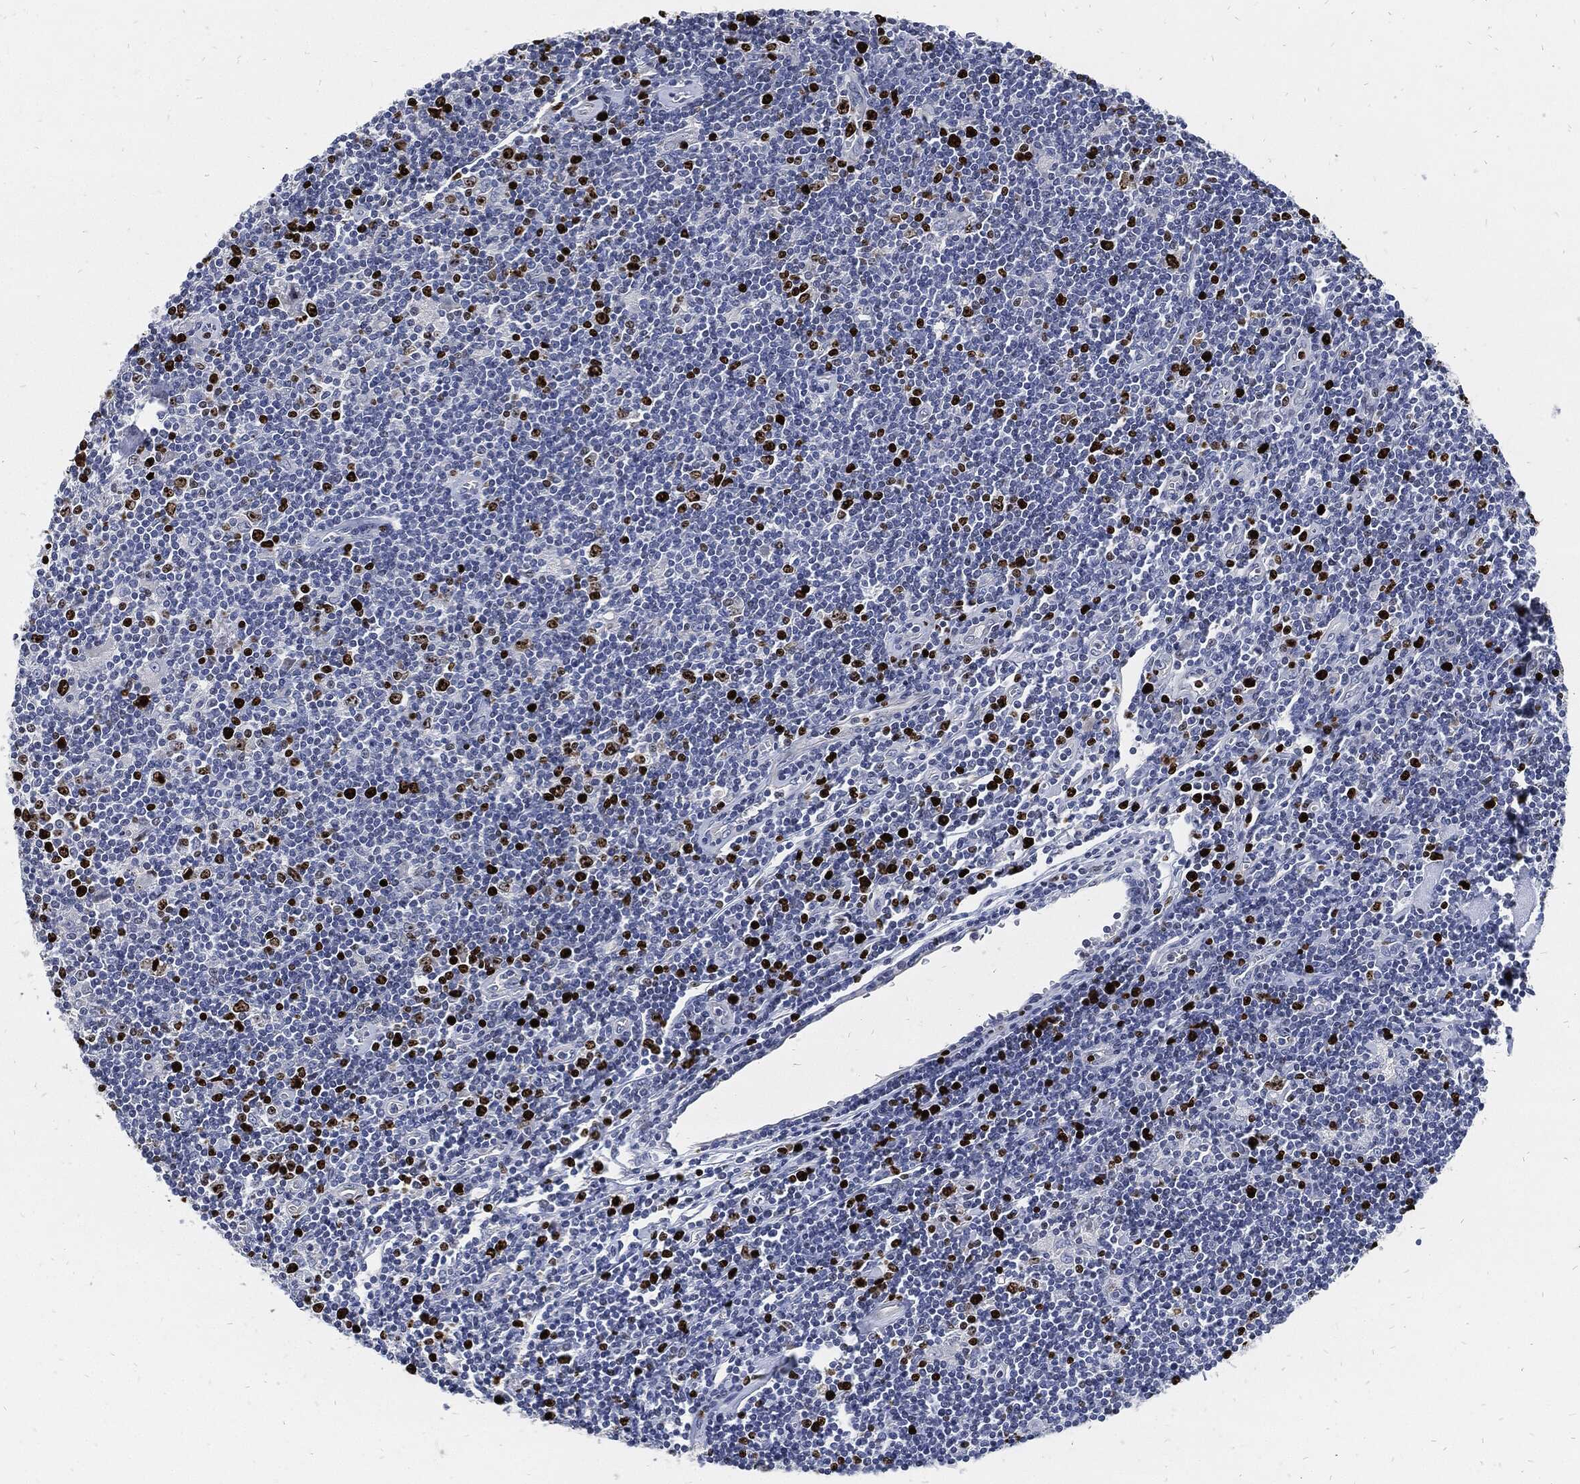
{"staining": {"intensity": "strong", "quantity": ">75%", "location": "nuclear"}, "tissue": "lymphoma", "cell_type": "Tumor cells", "image_type": "cancer", "snomed": [{"axis": "morphology", "description": "Hodgkin's disease, NOS"}, {"axis": "topography", "description": "Lymph node"}], "caption": "Immunohistochemistry (IHC) image of neoplastic tissue: Hodgkin's disease stained using IHC exhibits high levels of strong protein expression localized specifically in the nuclear of tumor cells, appearing as a nuclear brown color.", "gene": "MKI67", "patient": {"sex": "male", "age": 40}}